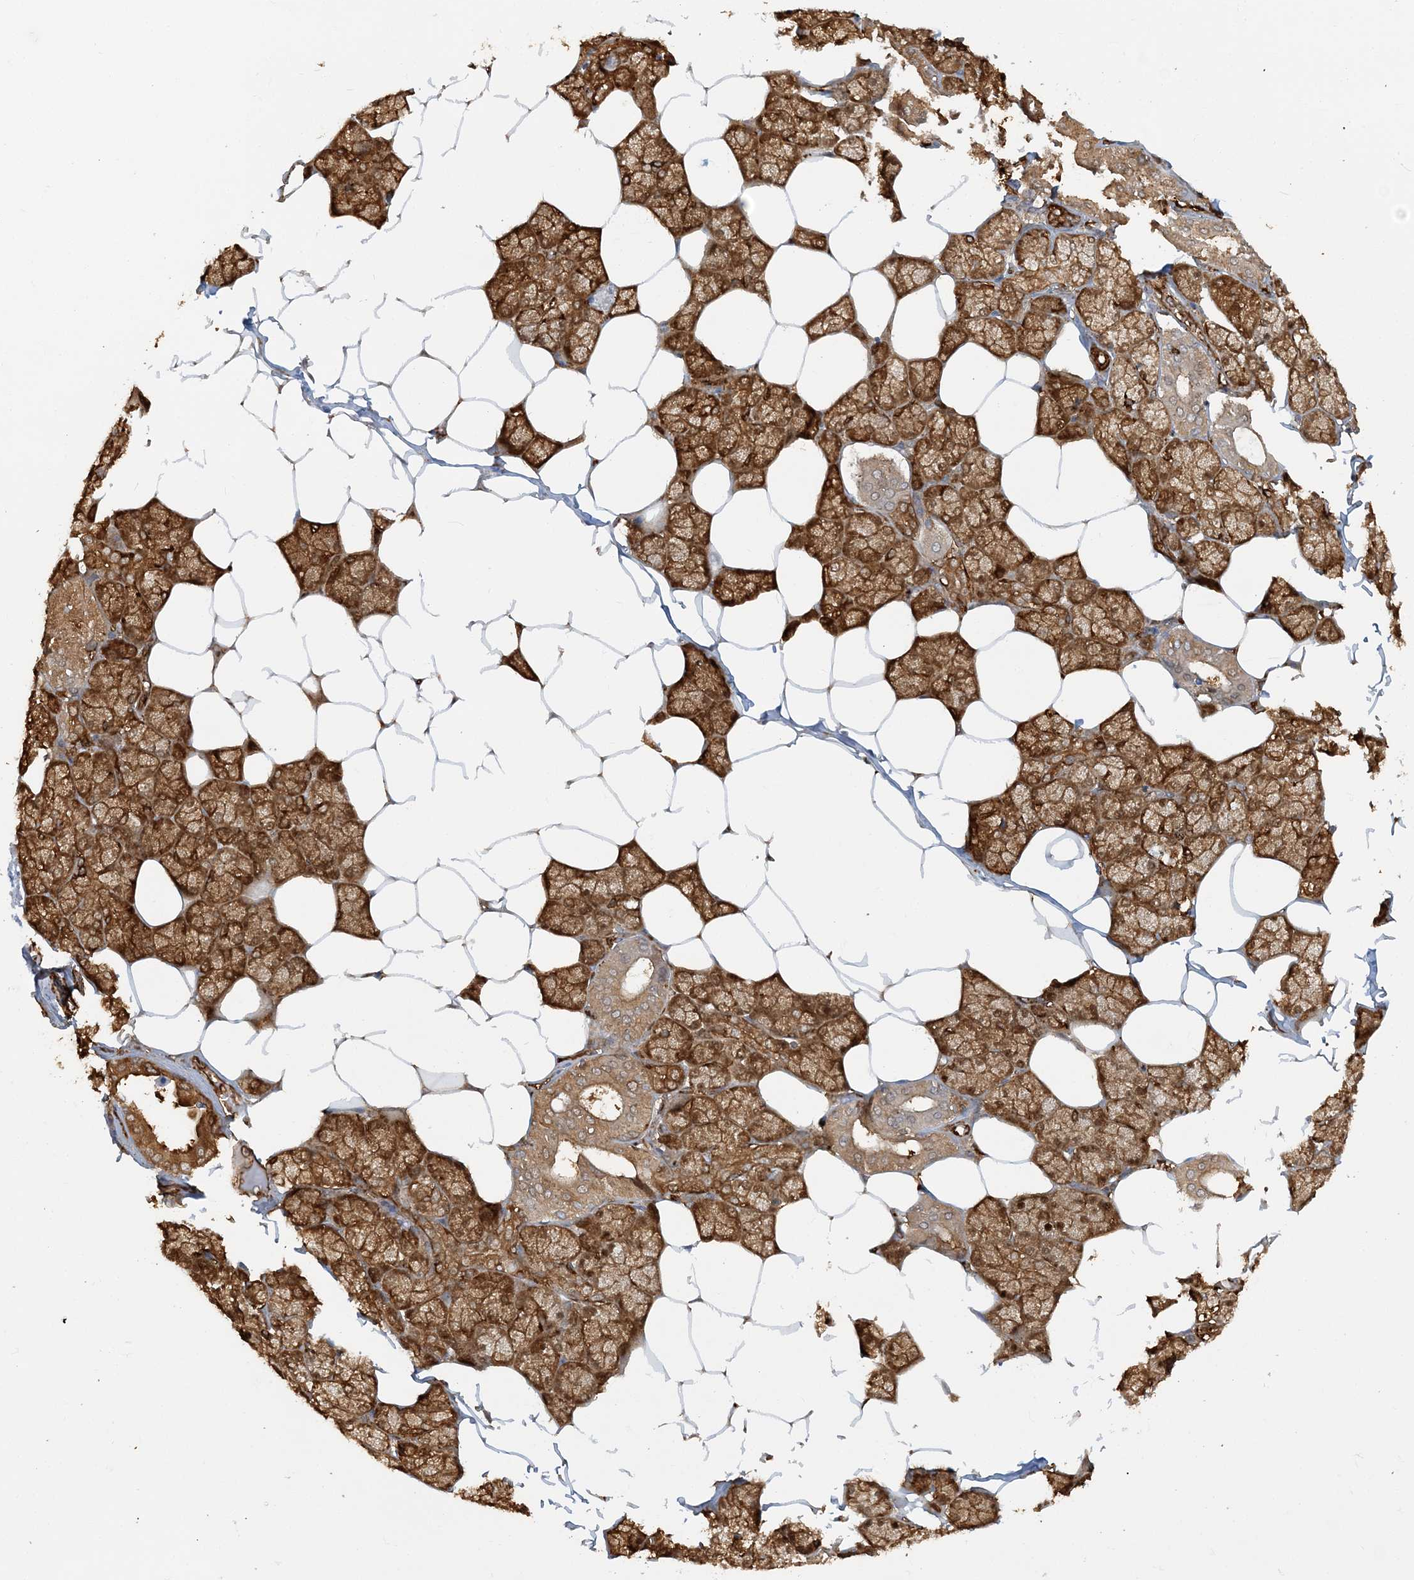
{"staining": {"intensity": "strong", "quantity": ">75%", "location": "cytoplasmic/membranous"}, "tissue": "salivary gland", "cell_type": "Glandular cells", "image_type": "normal", "snomed": [{"axis": "morphology", "description": "Normal tissue, NOS"}, {"axis": "topography", "description": "Salivary gland"}], "caption": "Immunohistochemical staining of benign human salivary gland shows >75% levels of strong cytoplasmic/membranous protein positivity in about >75% of glandular cells.", "gene": "DSTN", "patient": {"sex": "male", "age": 62}}